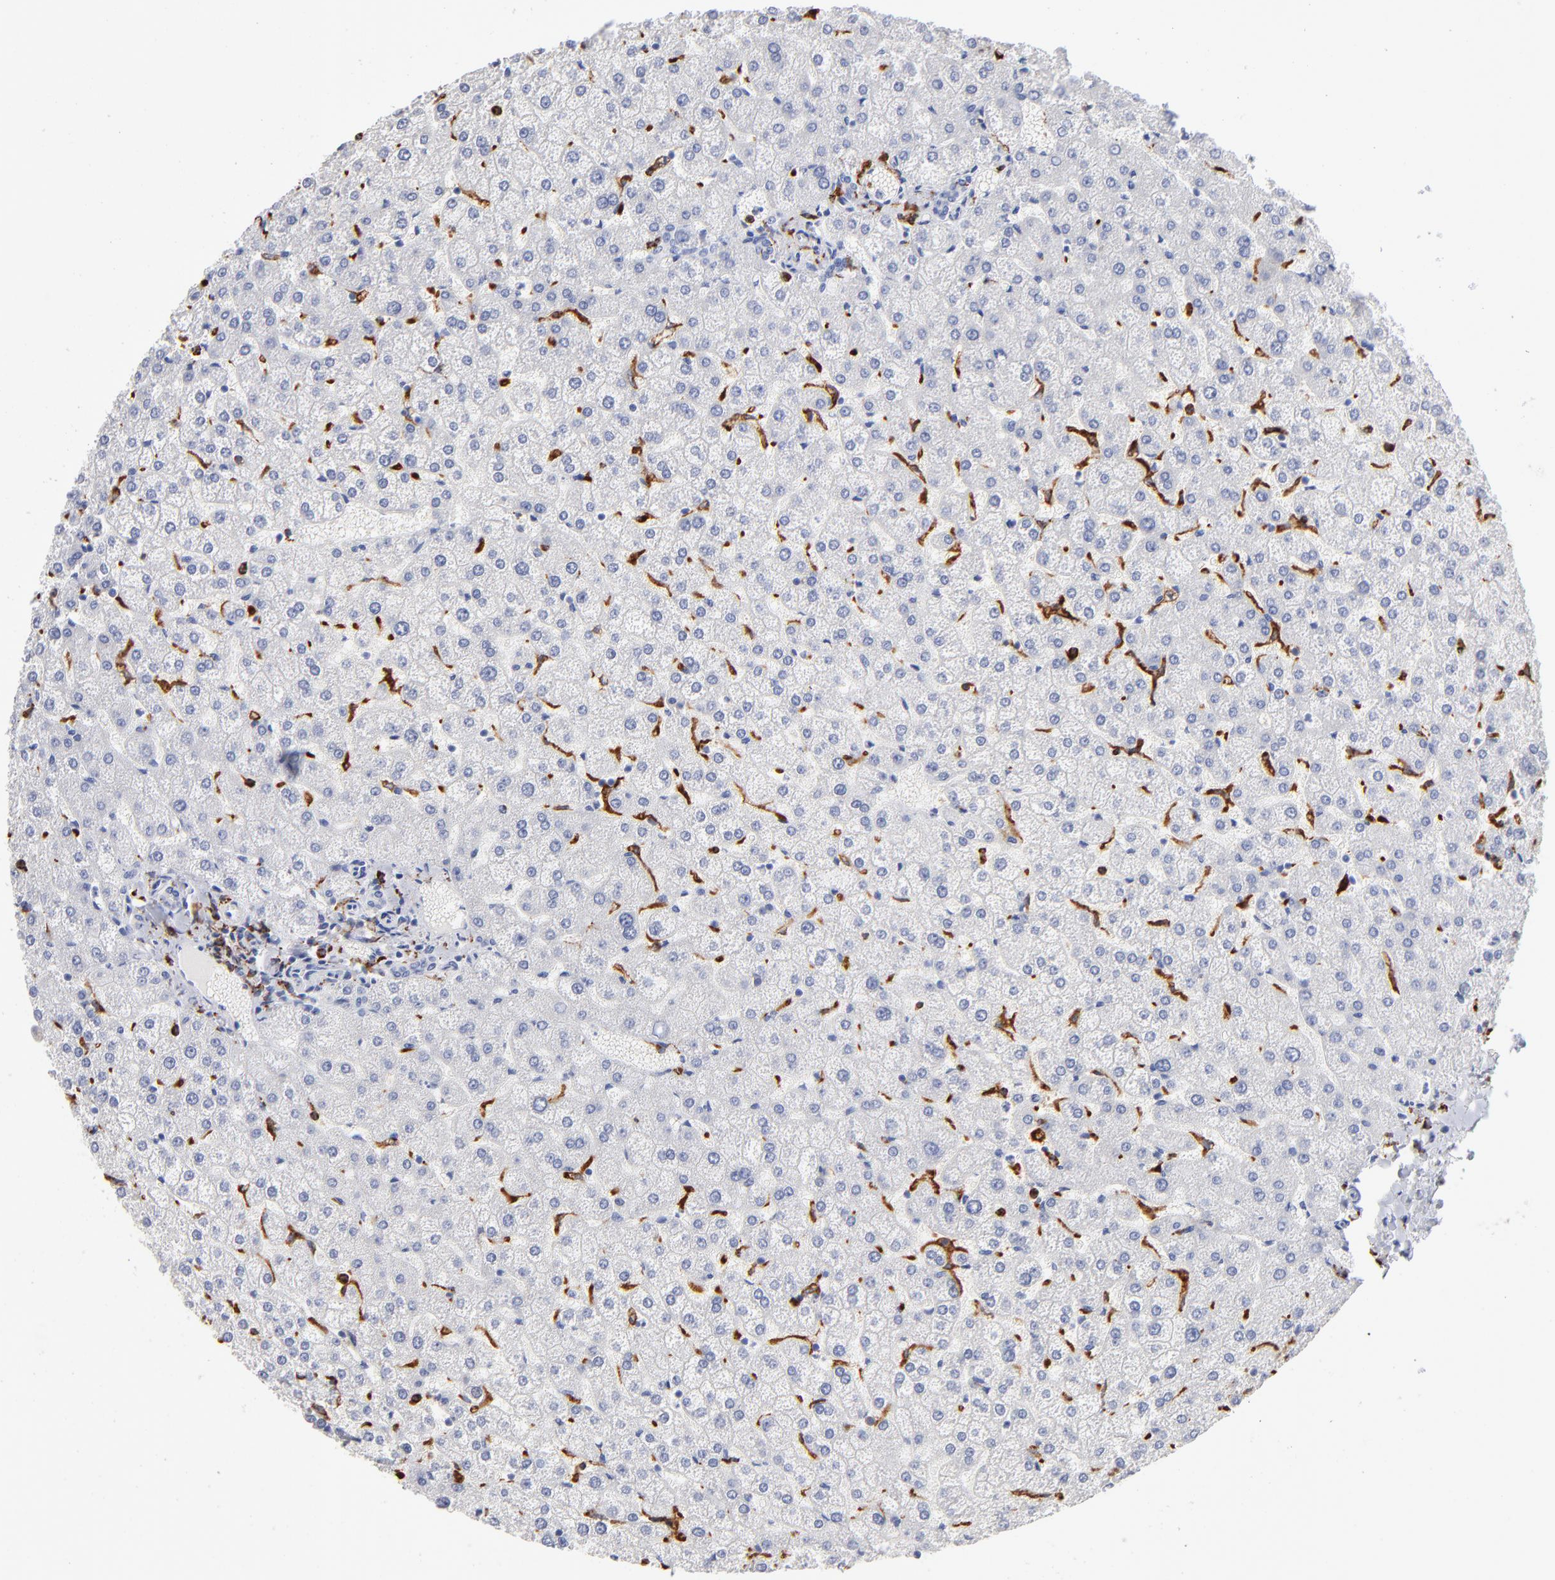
{"staining": {"intensity": "negative", "quantity": "none", "location": "none"}, "tissue": "liver", "cell_type": "Cholangiocytes", "image_type": "normal", "snomed": [{"axis": "morphology", "description": "Normal tissue, NOS"}, {"axis": "topography", "description": "Liver"}], "caption": "DAB (3,3'-diaminobenzidine) immunohistochemical staining of unremarkable liver shows no significant expression in cholangiocytes. (Immunohistochemistry (ihc), brightfield microscopy, high magnification).", "gene": "CD180", "patient": {"sex": "female", "age": 32}}